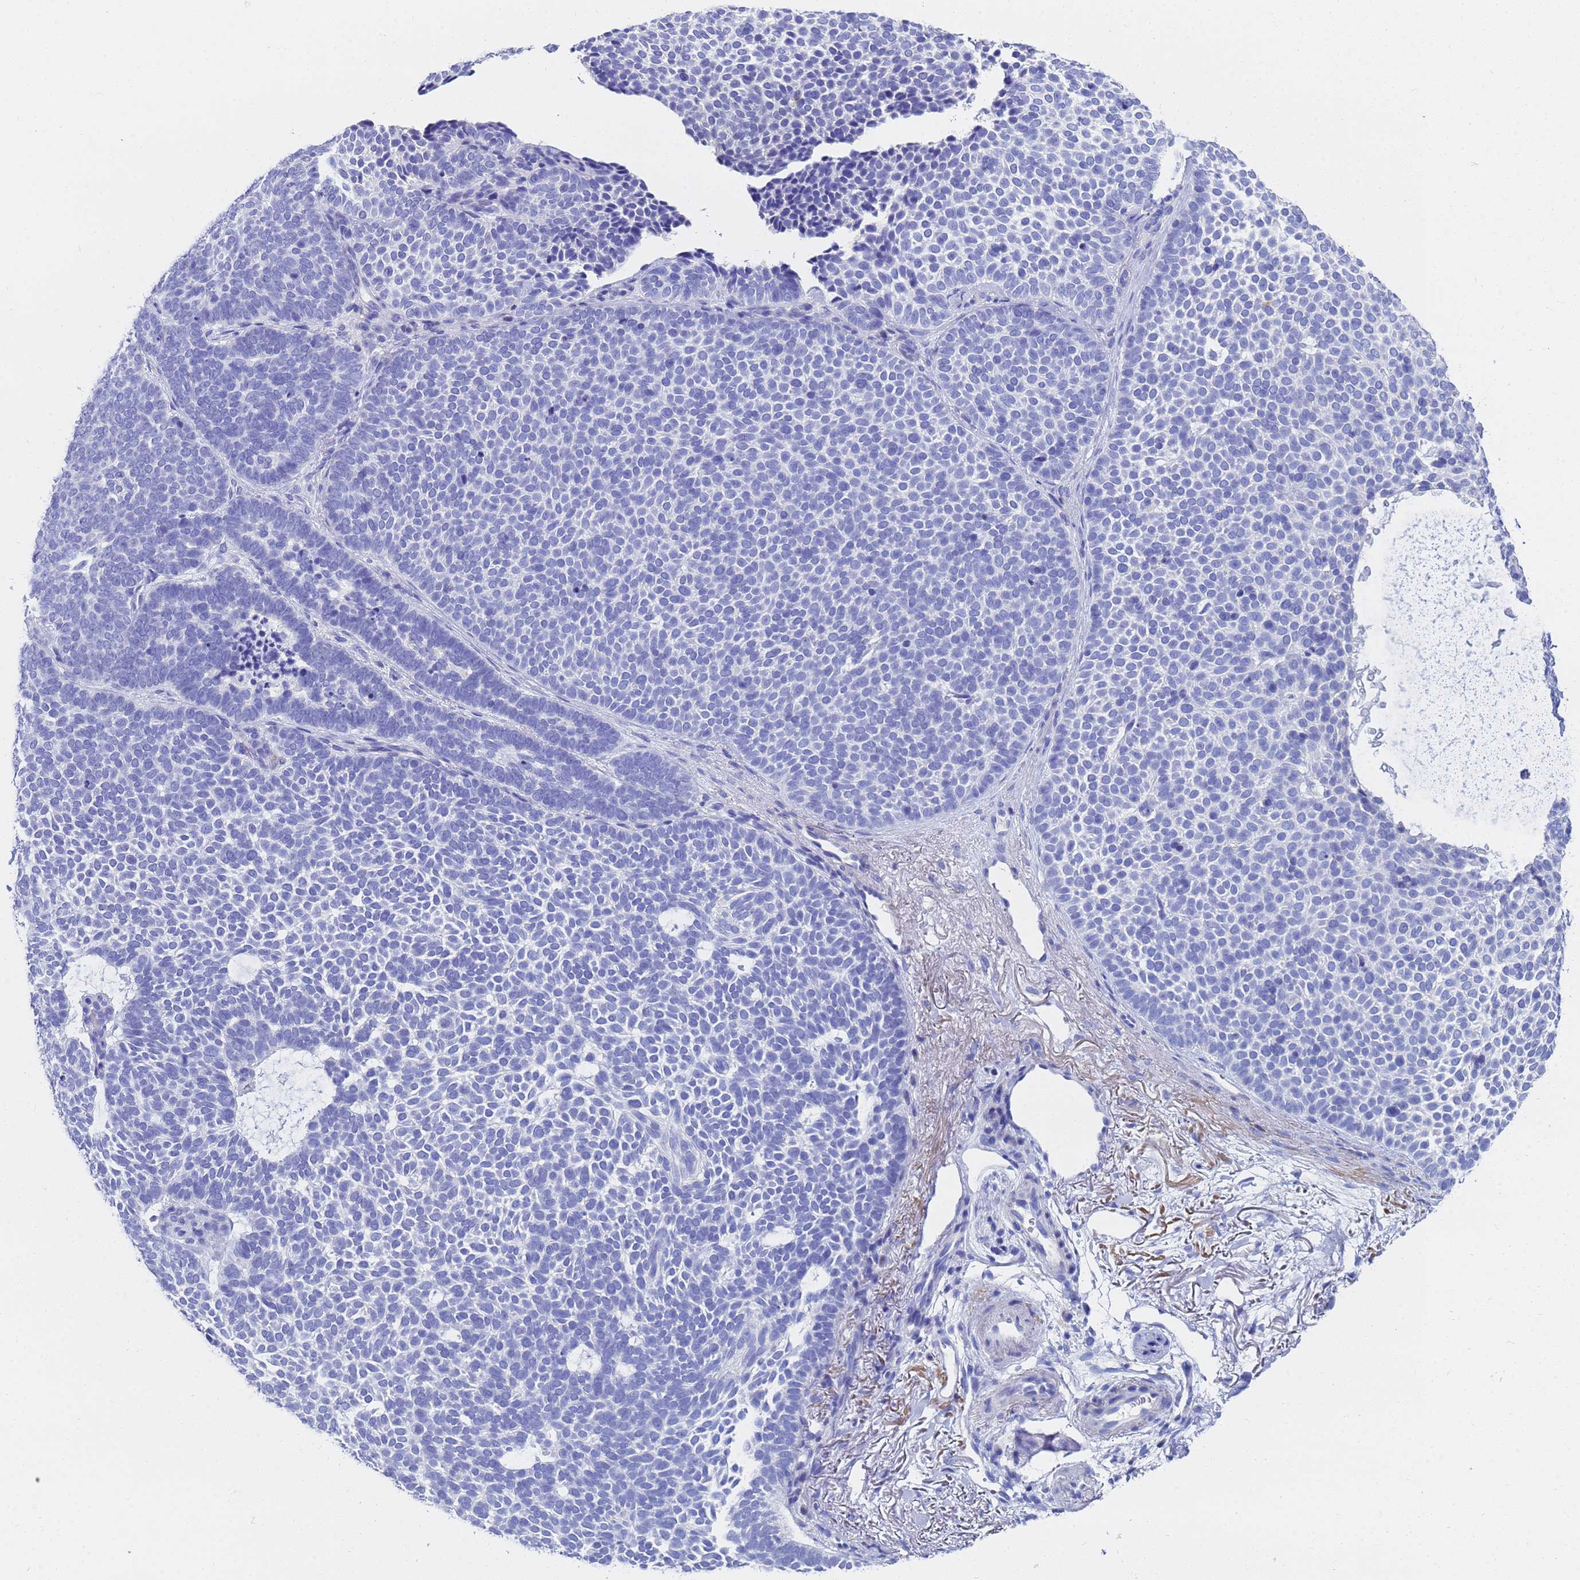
{"staining": {"intensity": "negative", "quantity": "none", "location": "none"}, "tissue": "skin cancer", "cell_type": "Tumor cells", "image_type": "cancer", "snomed": [{"axis": "morphology", "description": "Basal cell carcinoma"}, {"axis": "topography", "description": "Skin"}], "caption": "Histopathology image shows no protein positivity in tumor cells of skin cancer tissue.", "gene": "C2orf72", "patient": {"sex": "female", "age": 77}}